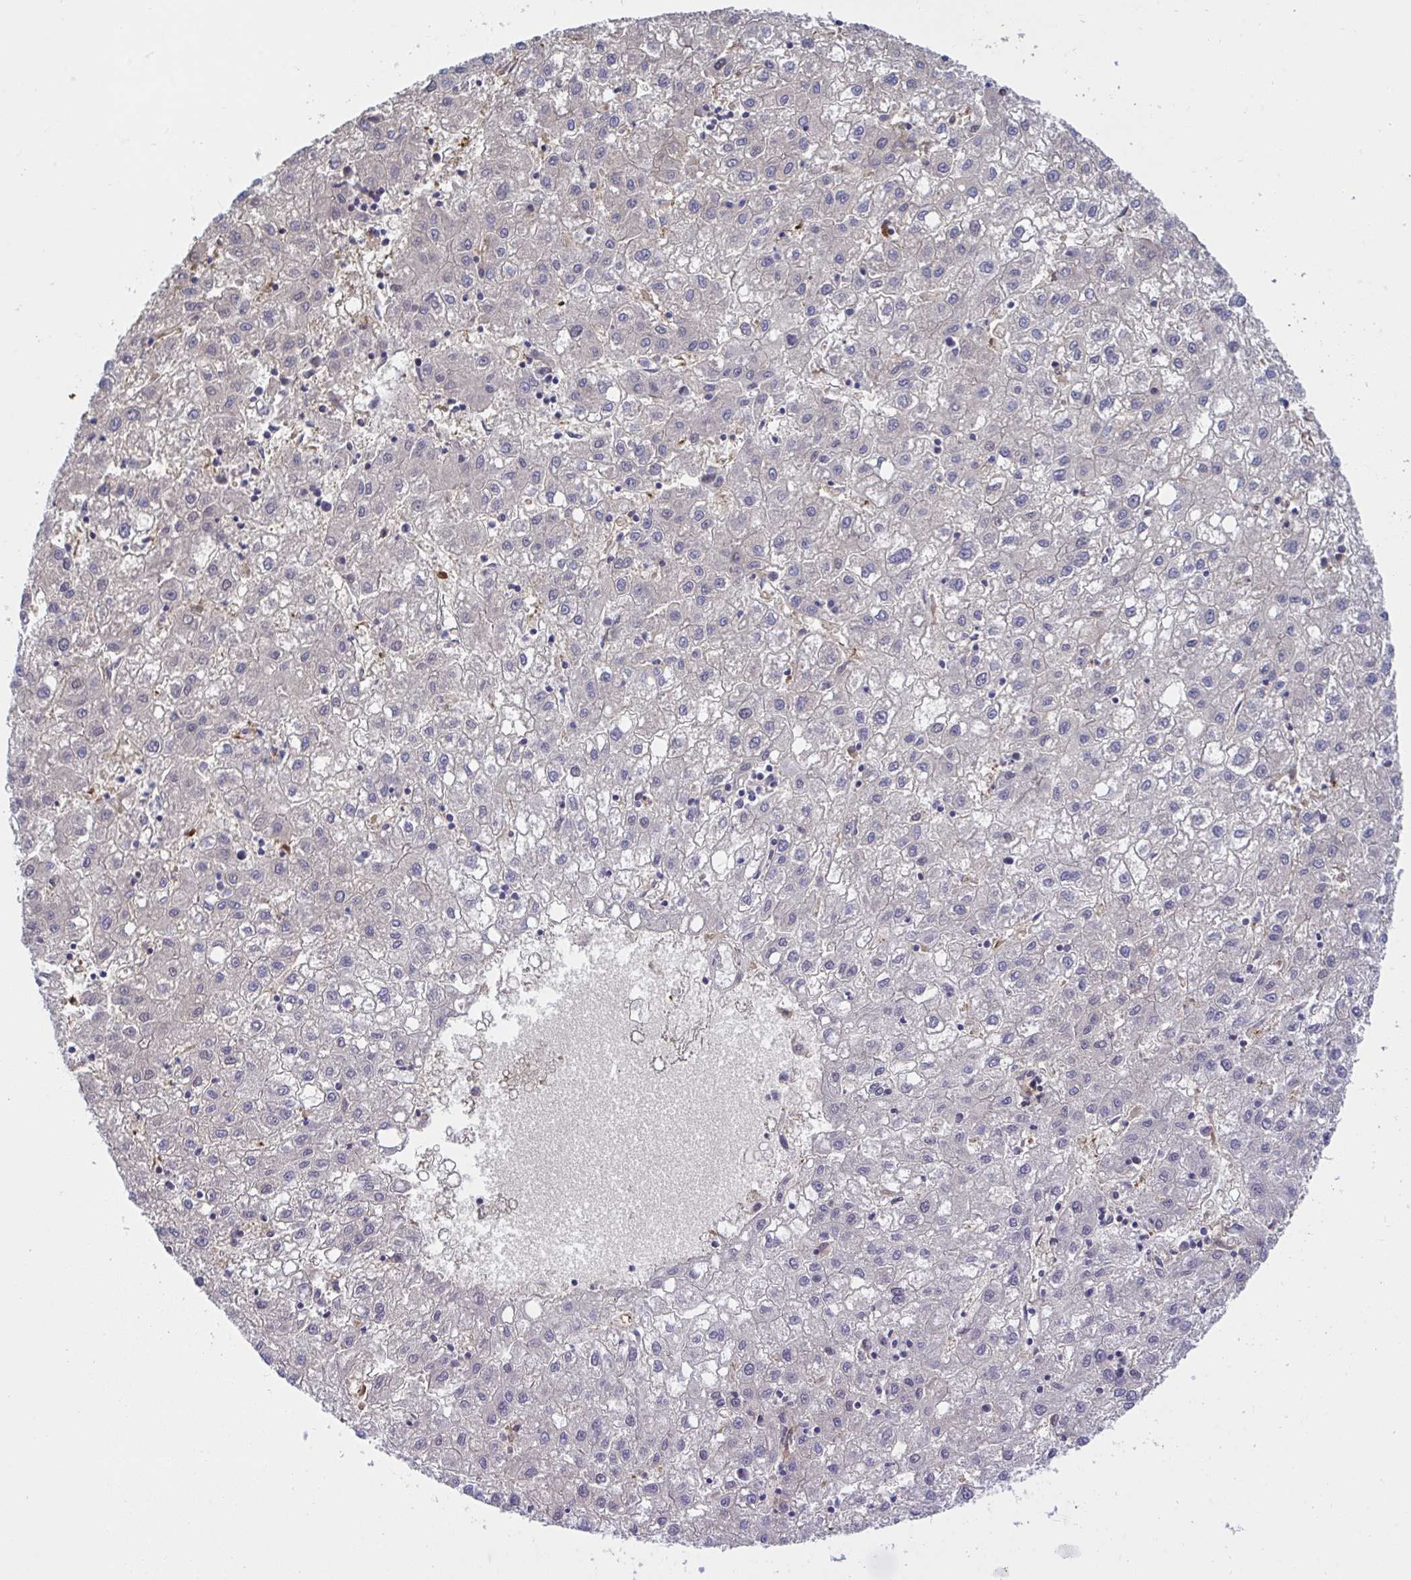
{"staining": {"intensity": "negative", "quantity": "none", "location": "none"}, "tissue": "liver cancer", "cell_type": "Tumor cells", "image_type": "cancer", "snomed": [{"axis": "morphology", "description": "Carcinoma, Hepatocellular, NOS"}, {"axis": "topography", "description": "Liver"}], "caption": "An image of liver hepatocellular carcinoma stained for a protein reveals no brown staining in tumor cells. (Immunohistochemistry (ihc), brightfield microscopy, high magnification).", "gene": "CENPQ", "patient": {"sex": "male", "age": 72}}